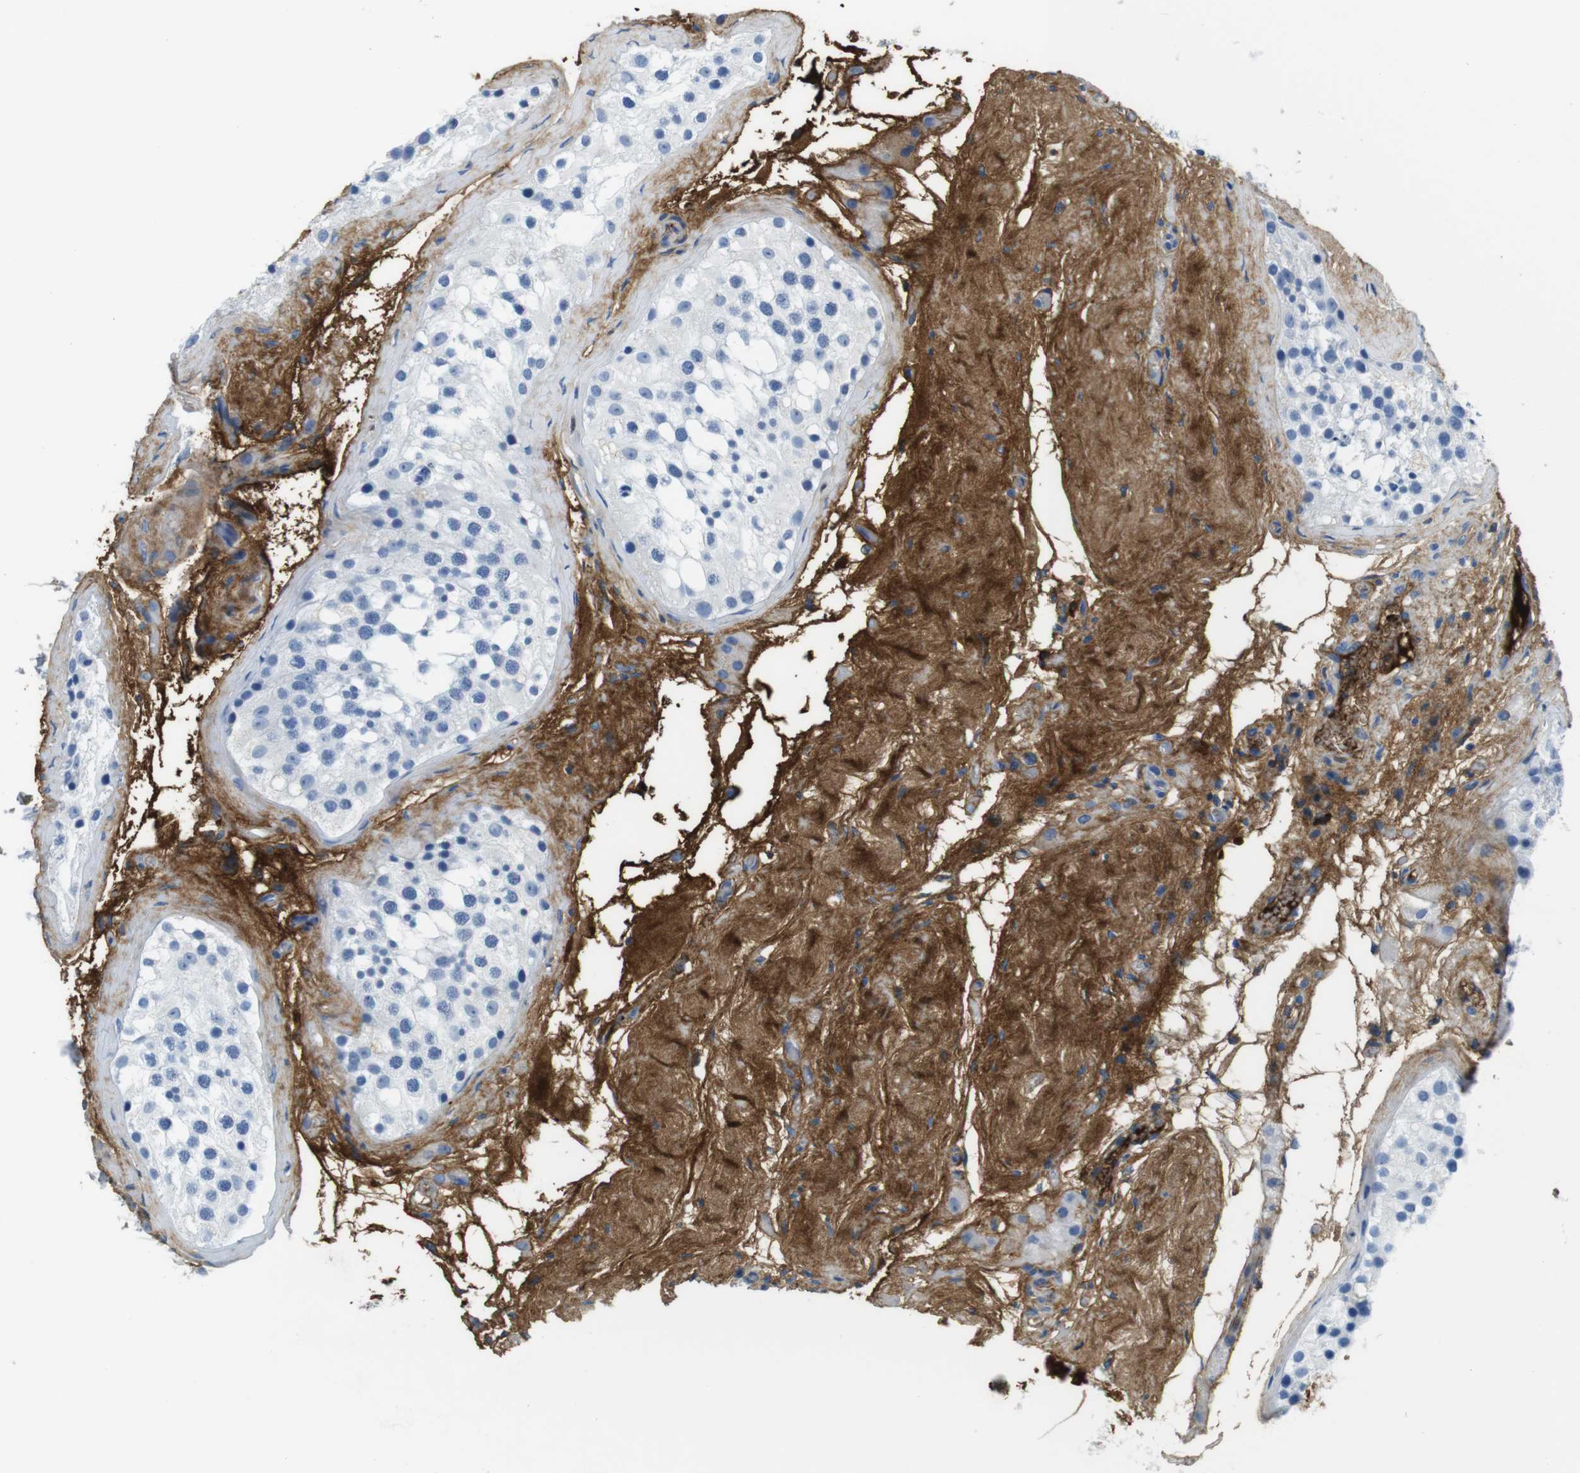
{"staining": {"intensity": "negative", "quantity": "none", "location": "none"}, "tissue": "testis", "cell_type": "Cells in seminiferous ducts", "image_type": "normal", "snomed": [{"axis": "morphology", "description": "Normal tissue, NOS"}, {"axis": "morphology", "description": "Seminoma, NOS"}, {"axis": "topography", "description": "Testis"}], "caption": "This is a photomicrograph of immunohistochemistry staining of benign testis, which shows no staining in cells in seminiferous ducts.", "gene": "IGKC", "patient": {"sex": "male", "age": 71}}